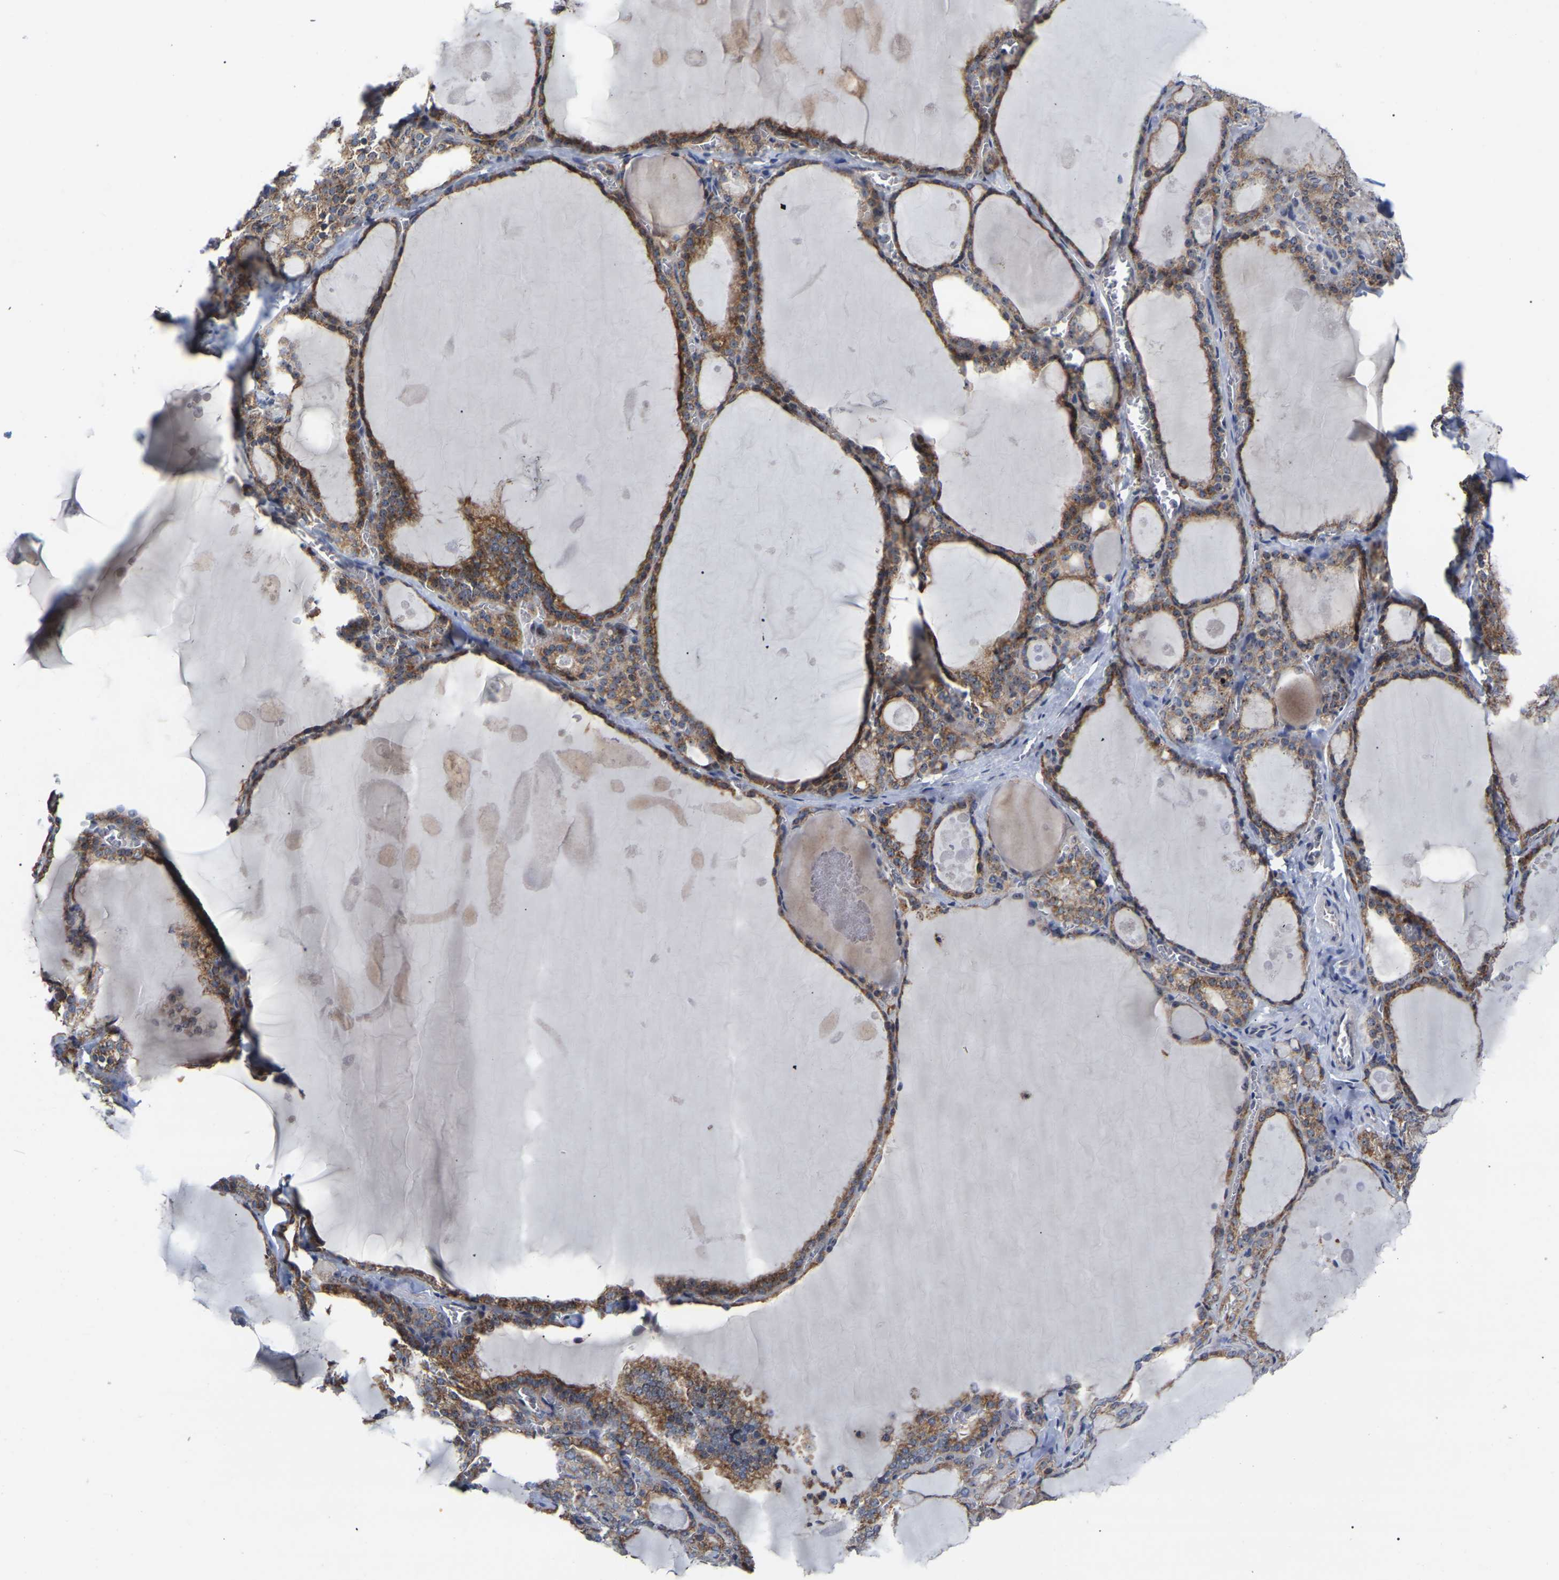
{"staining": {"intensity": "moderate", "quantity": ">75%", "location": "cytoplasmic/membranous"}, "tissue": "thyroid gland", "cell_type": "Glandular cells", "image_type": "normal", "snomed": [{"axis": "morphology", "description": "Normal tissue, NOS"}, {"axis": "topography", "description": "Thyroid gland"}], "caption": "Moderate cytoplasmic/membranous staining for a protein is present in approximately >75% of glandular cells of normal thyroid gland using immunohistochemistry.", "gene": "NOP53", "patient": {"sex": "male", "age": 56}}